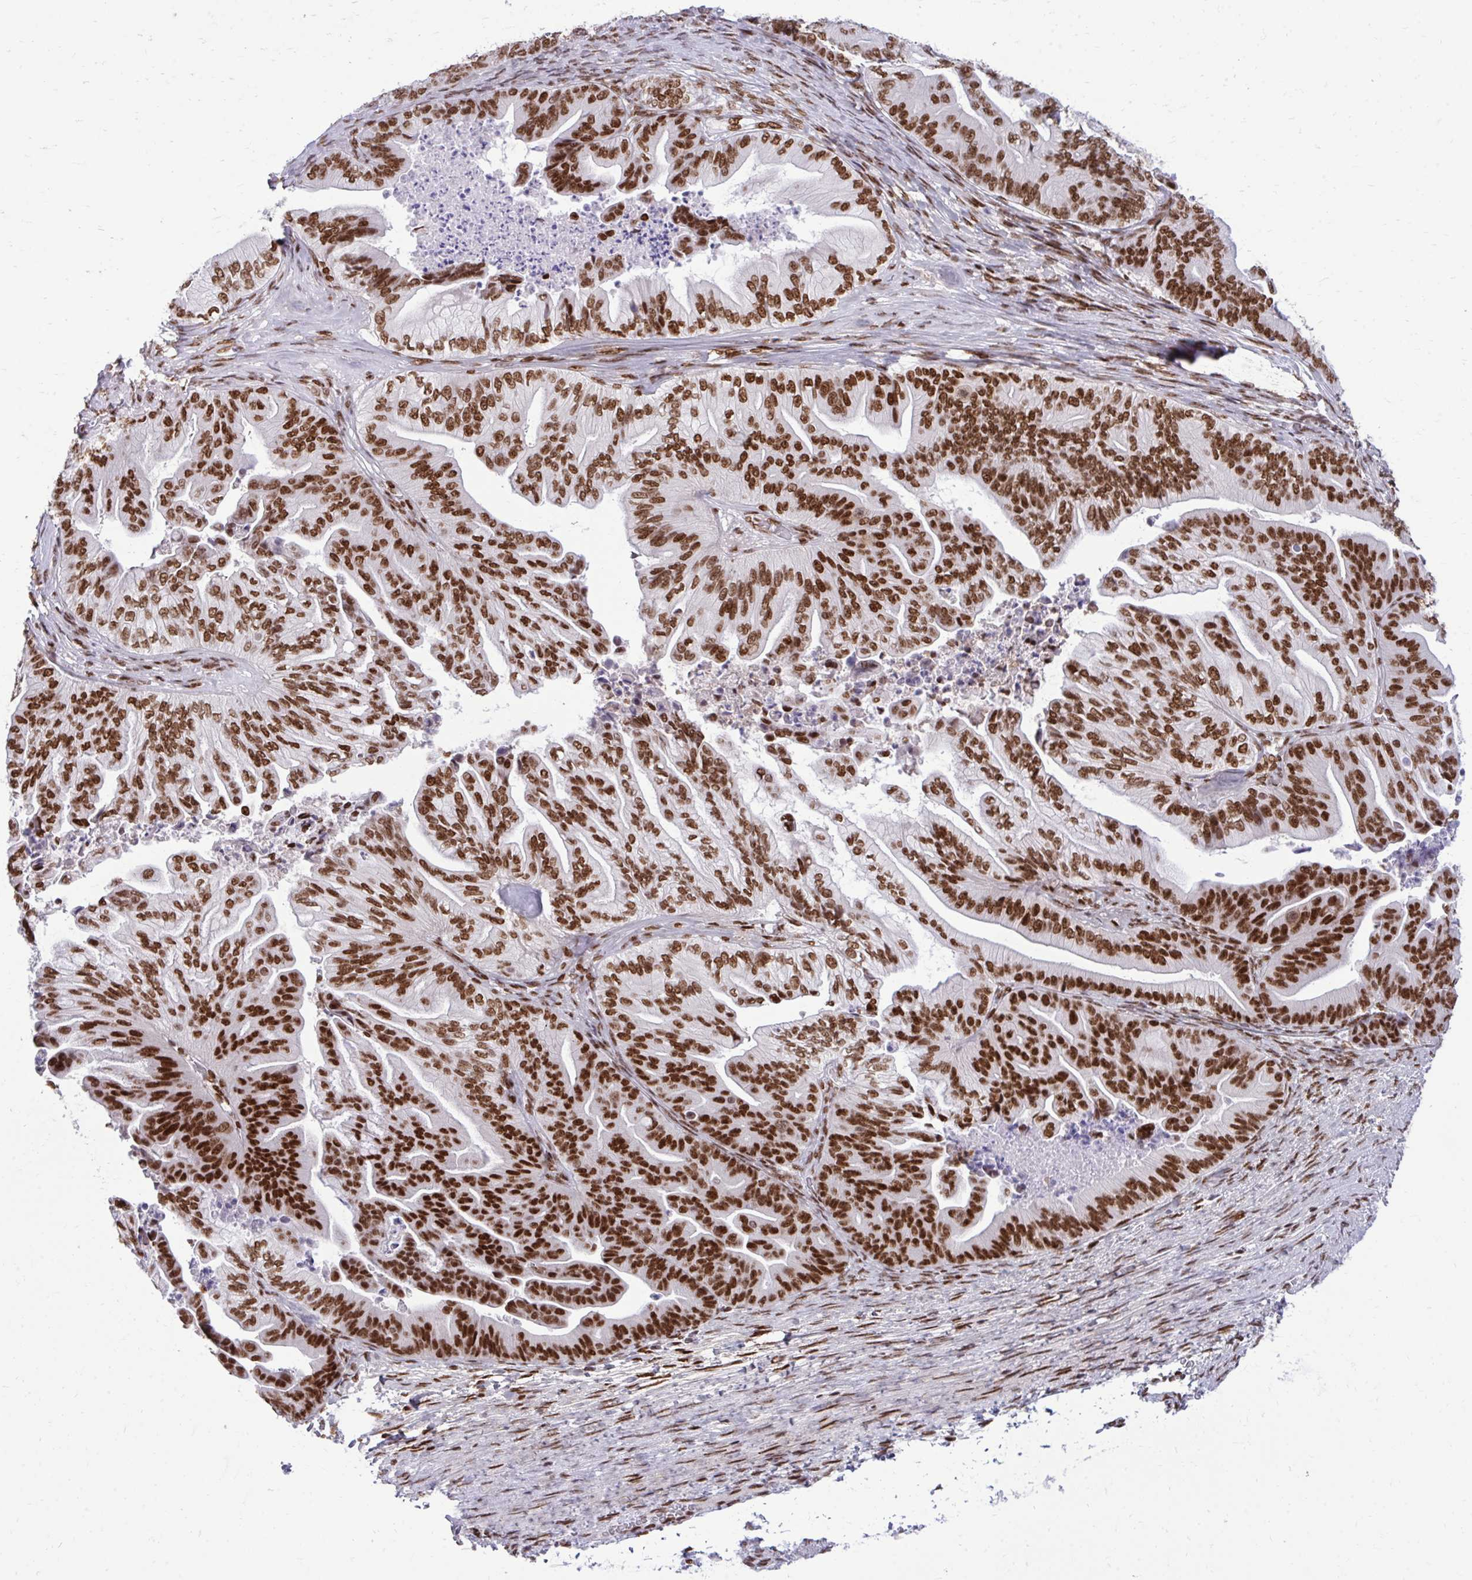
{"staining": {"intensity": "strong", "quantity": ">75%", "location": "nuclear"}, "tissue": "ovarian cancer", "cell_type": "Tumor cells", "image_type": "cancer", "snomed": [{"axis": "morphology", "description": "Cystadenocarcinoma, mucinous, NOS"}, {"axis": "topography", "description": "Ovary"}], "caption": "This image exhibits immunohistochemistry staining of human ovarian mucinous cystadenocarcinoma, with high strong nuclear expression in about >75% of tumor cells.", "gene": "CDYL", "patient": {"sex": "female", "age": 67}}